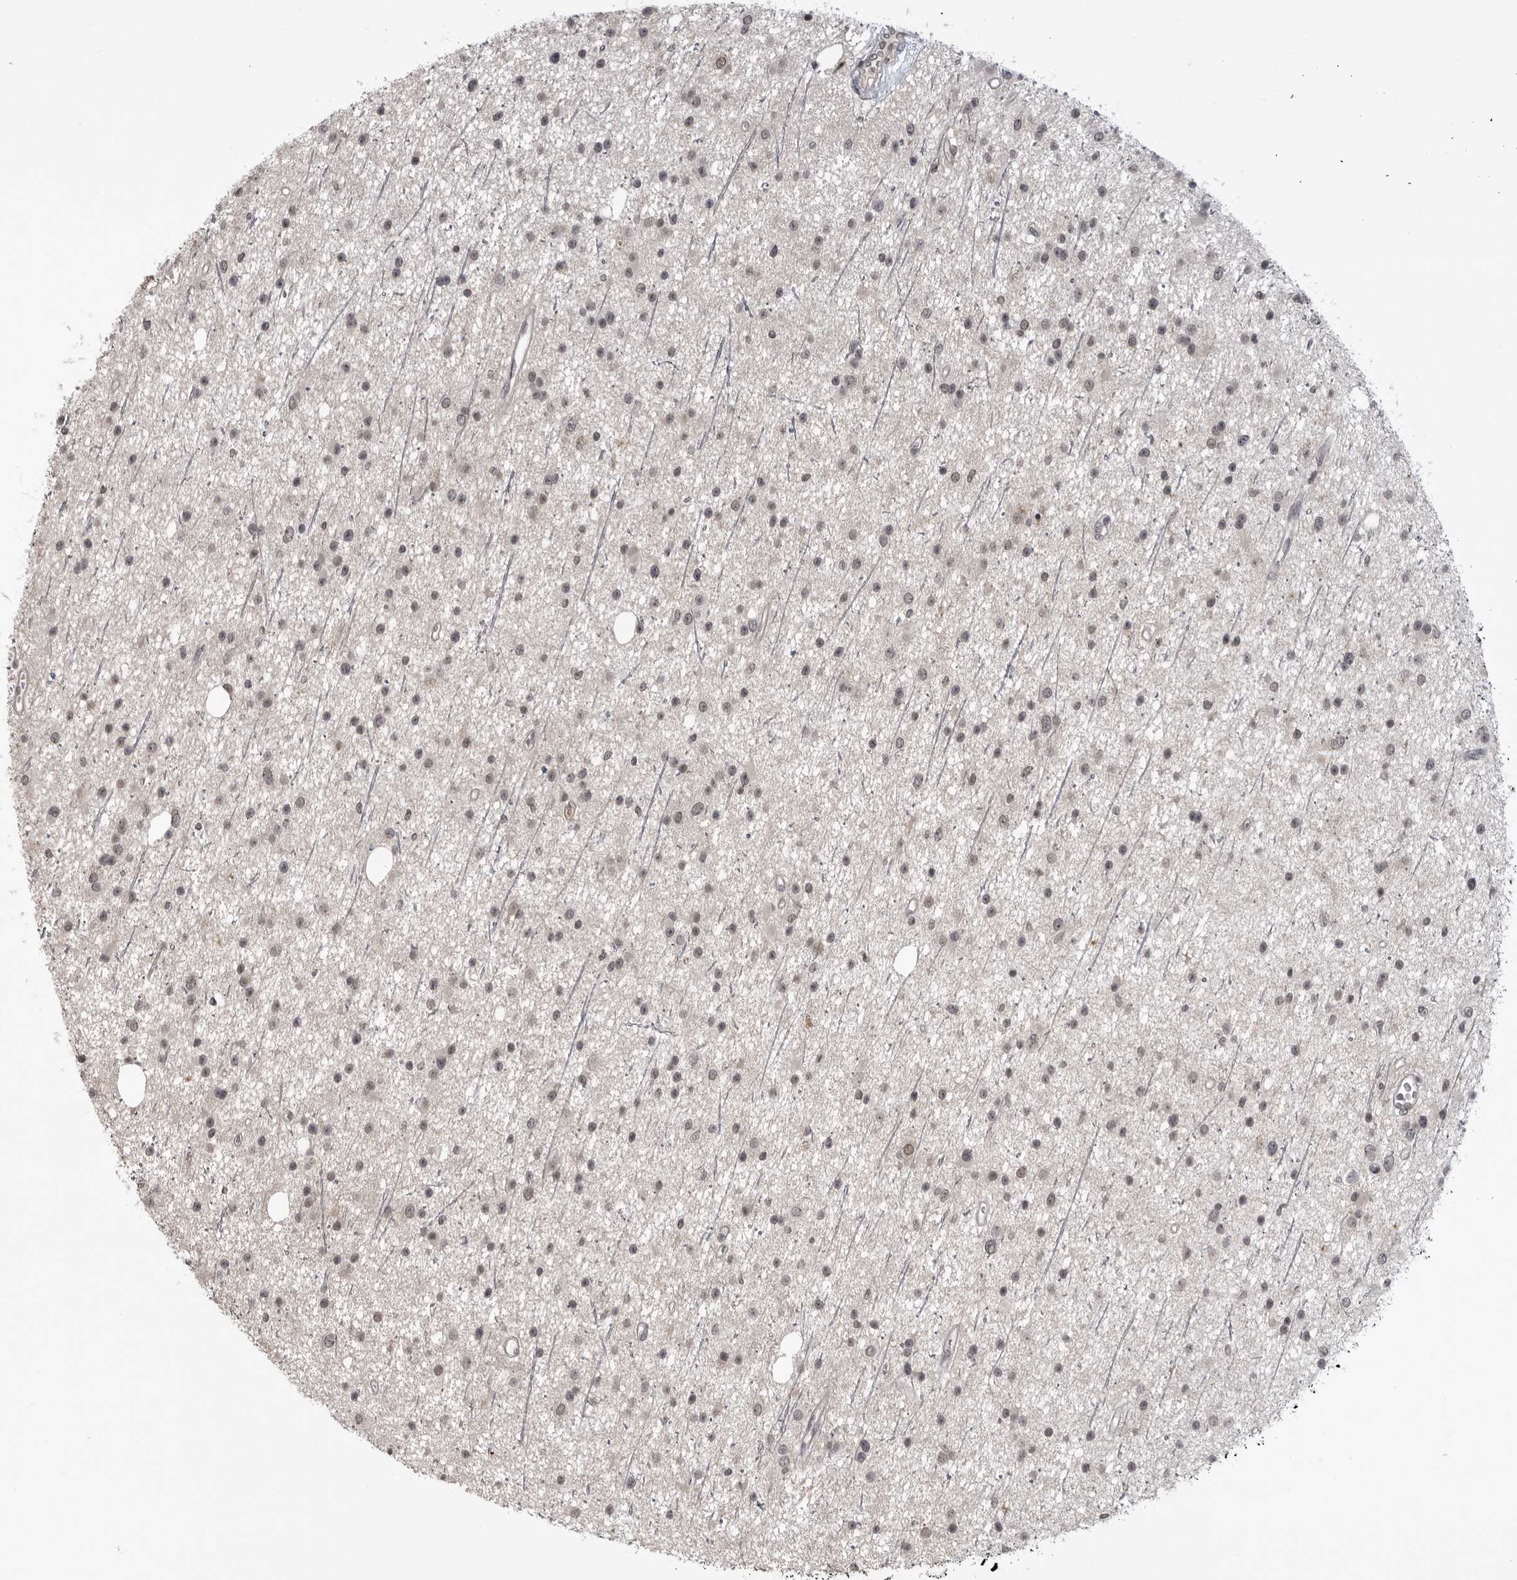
{"staining": {"intensity": "weak", "quantity": "<25%", "location": "nuclear"}, "tissue": "glioma", "cell_type": "Tumor cells", "image_type": "cancer", "snomed": [{"axis": "morphology", "description": "Glioma, malignant, Low grade"}, {"axis": "topography", "description": "Cerebral cortex"}], "caption": "Immunohistochemistry of human glioma reveals no positivity in tumor cells.", "gene": "PDCL3", "patient": {"sex": "female", "age": 39}}